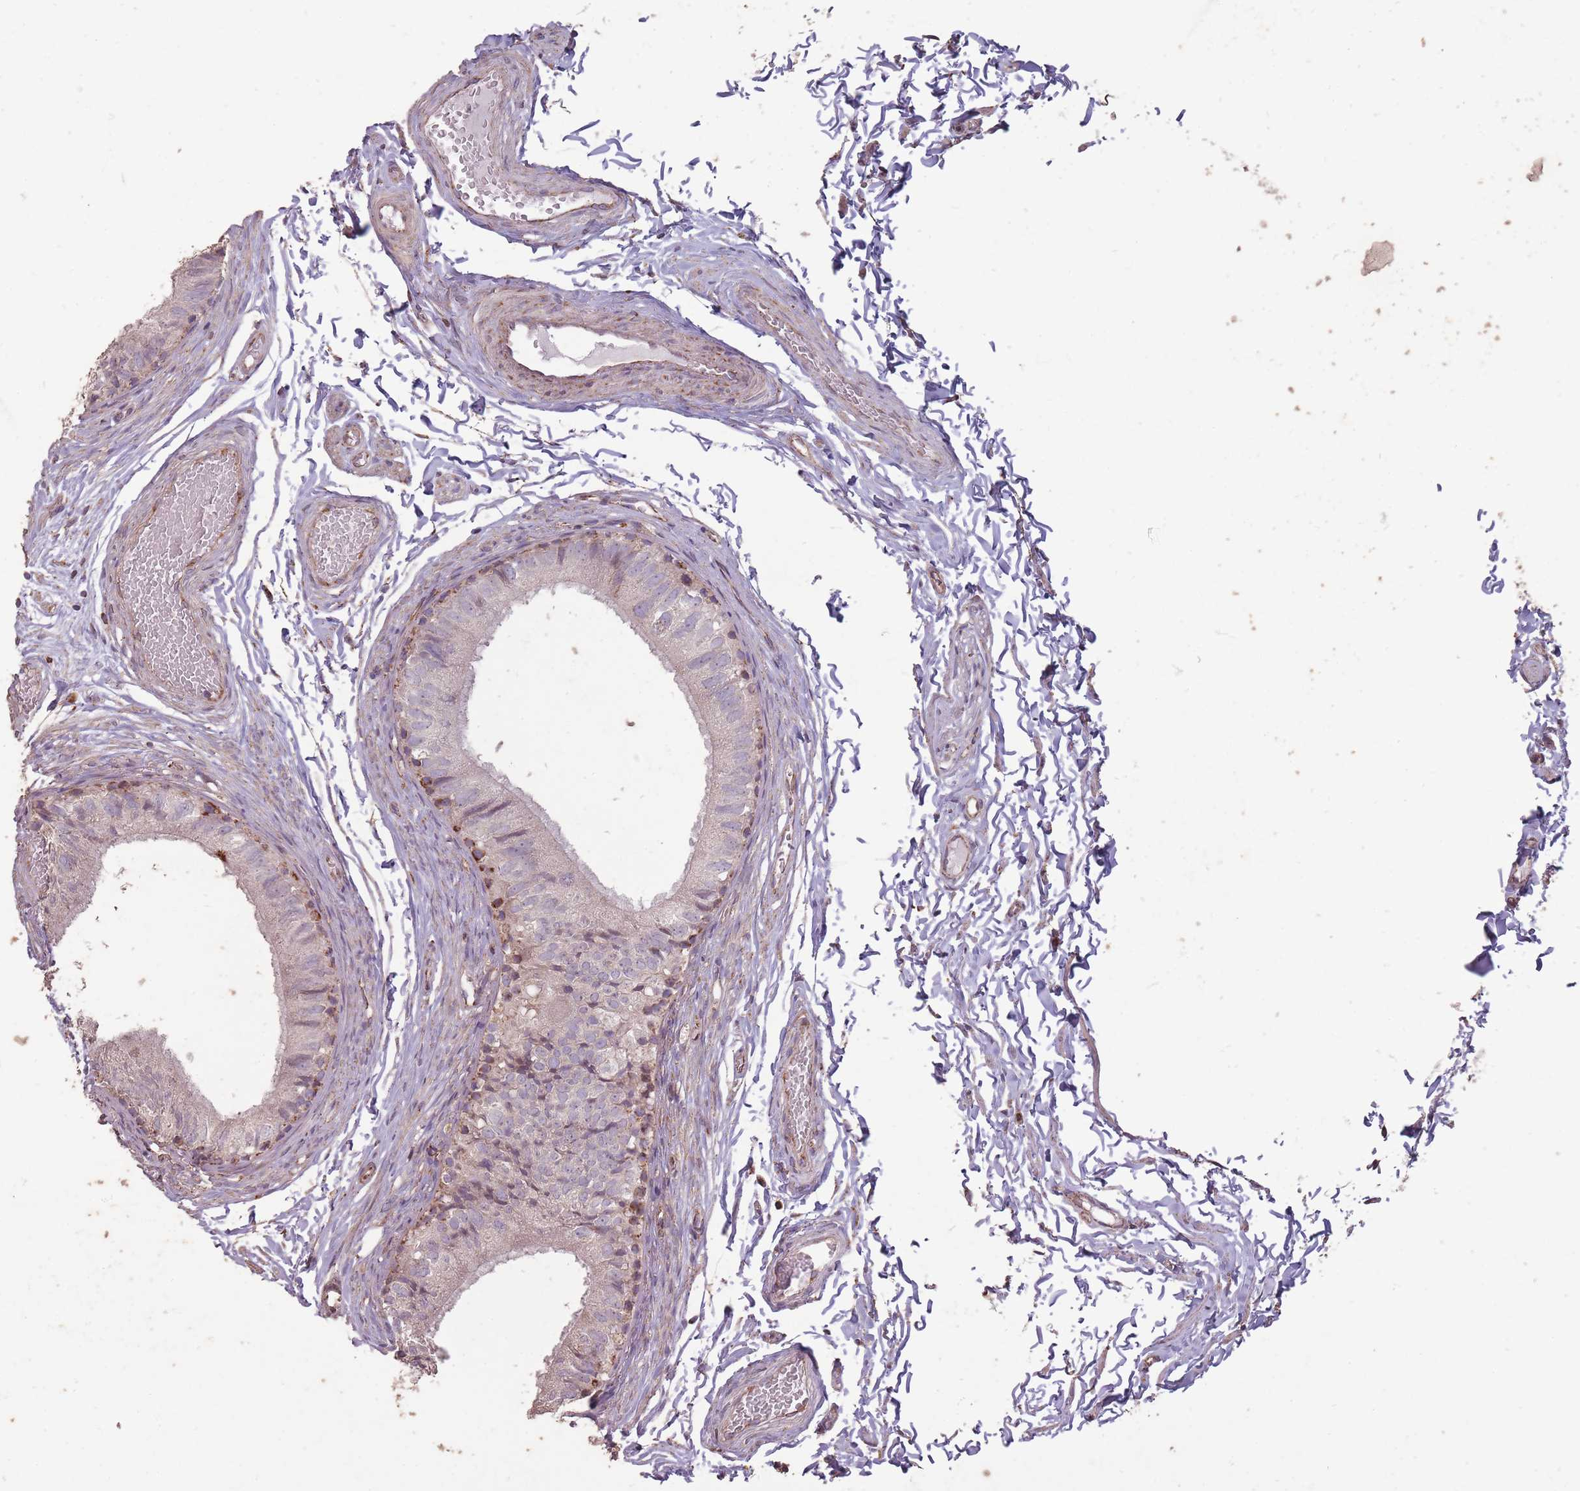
{"staining": {"intensity": "strong", "quantity": "<25%", "location": "cytoplasmic/membranous"}, "tissue": "epididymis", "cell_type": "Glandular cells", "image_type": "normal", "snomed": [{"axis": "morphology", "description": "Normal tissue, NOS"}, {"axis": "topography", "description": "Epididymis"}], "caption": "The histopathology image shows a brown stain indicating the presence of a protein in the cytoplasmic/membranous of glandular cells in epididymis. (brown staining indicates protein expression, while blue staining denotes nuclei).", "gene": "CNOT8", "patient": {"sex": "male", "age": 37}}